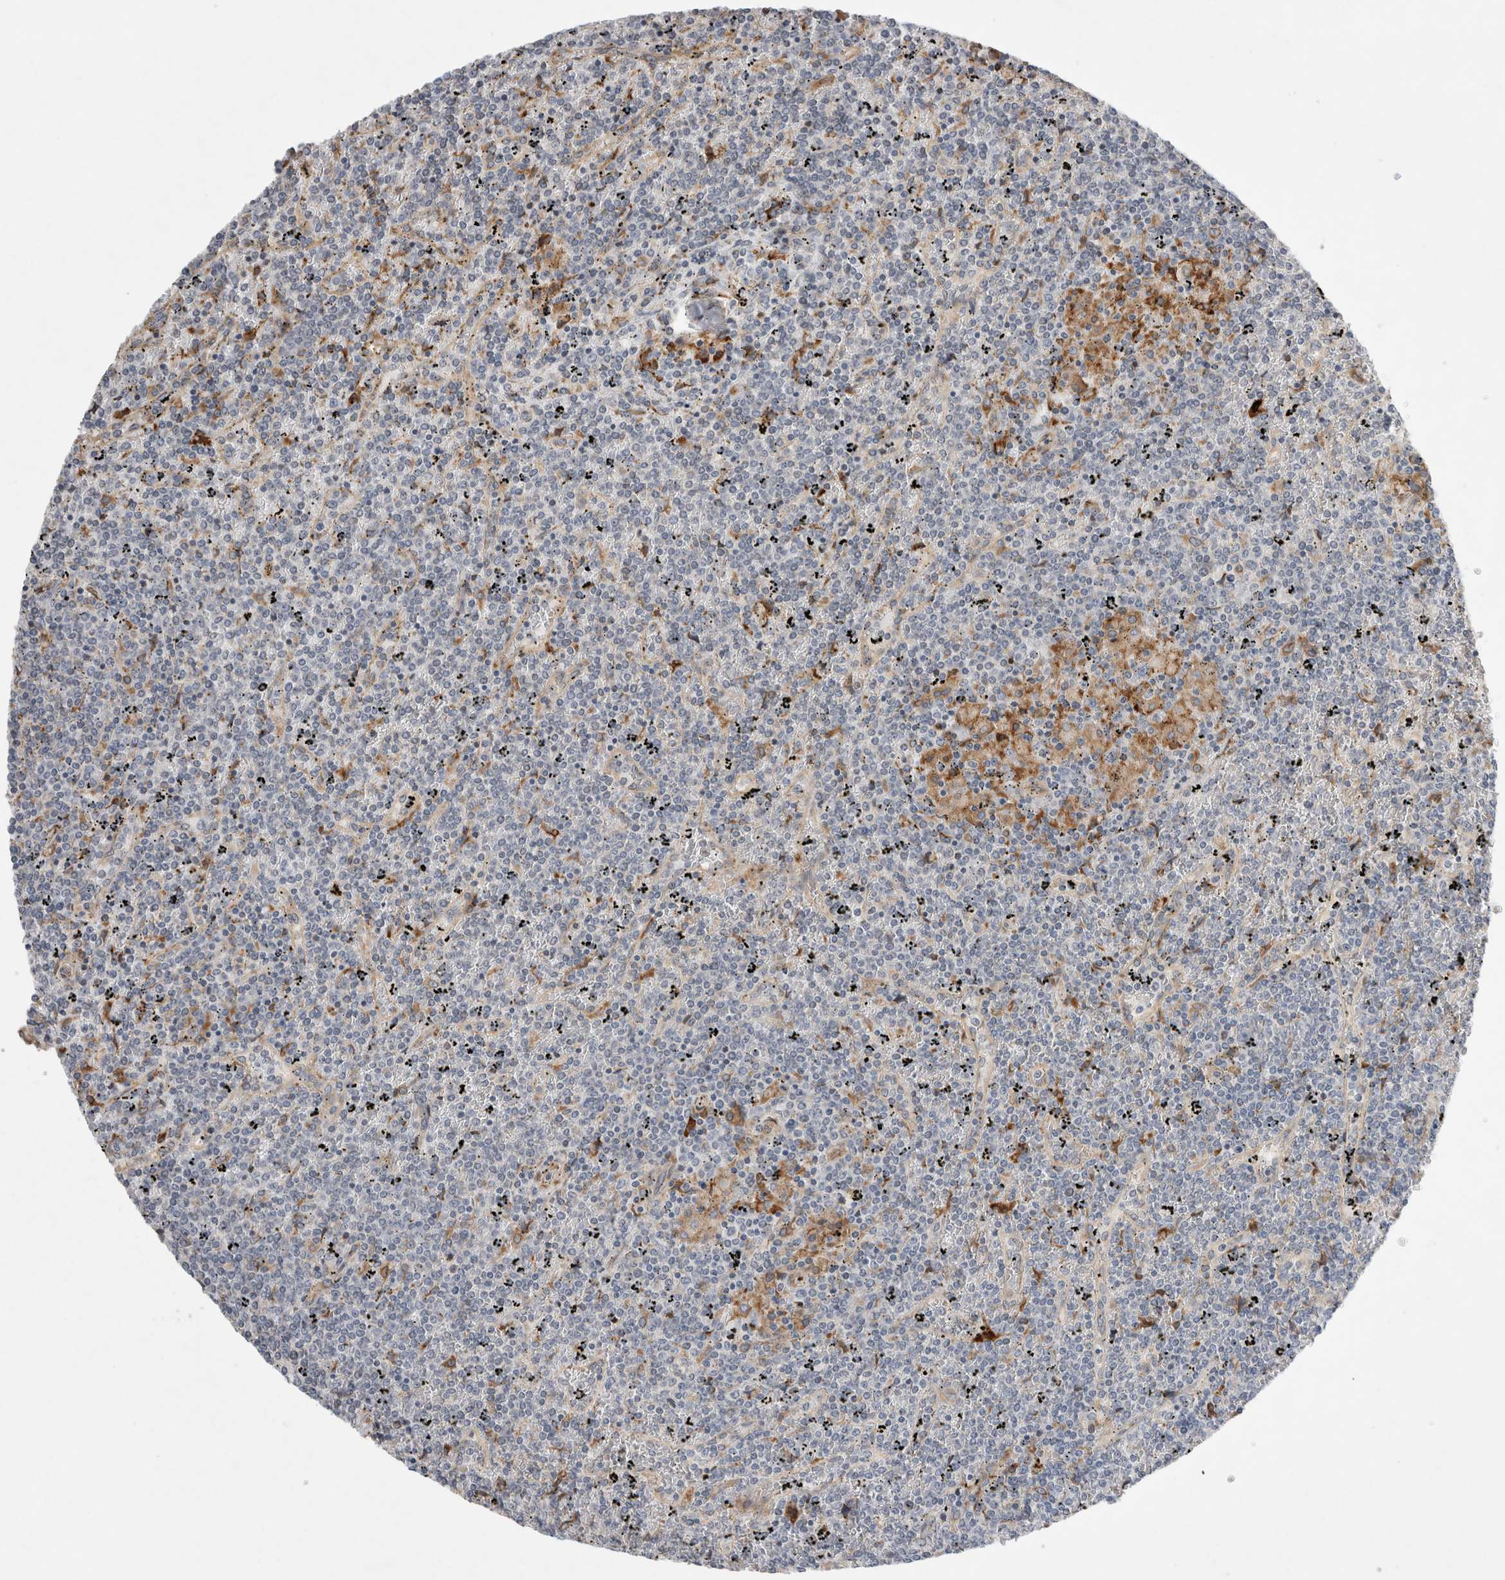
{"staining": {"intensity": "negative", "quantity": "none", "location": "none"}, "tissue": "lymphoma", "cell_type": "Tumor cells", "image_type": "cancer", "snomed": [{"axis": "morphology", "description": "Malignant lymphoma, non-Hodgkin's type, Low grade"}, {"axis": "topography", "description": "Spleen"}], "caption": "Immunohistochemical staining of lymphoma shows no significant staining in tumor cells.", "gene": "TRMT9B", "patient": {"sex": "female", "age": 19}}